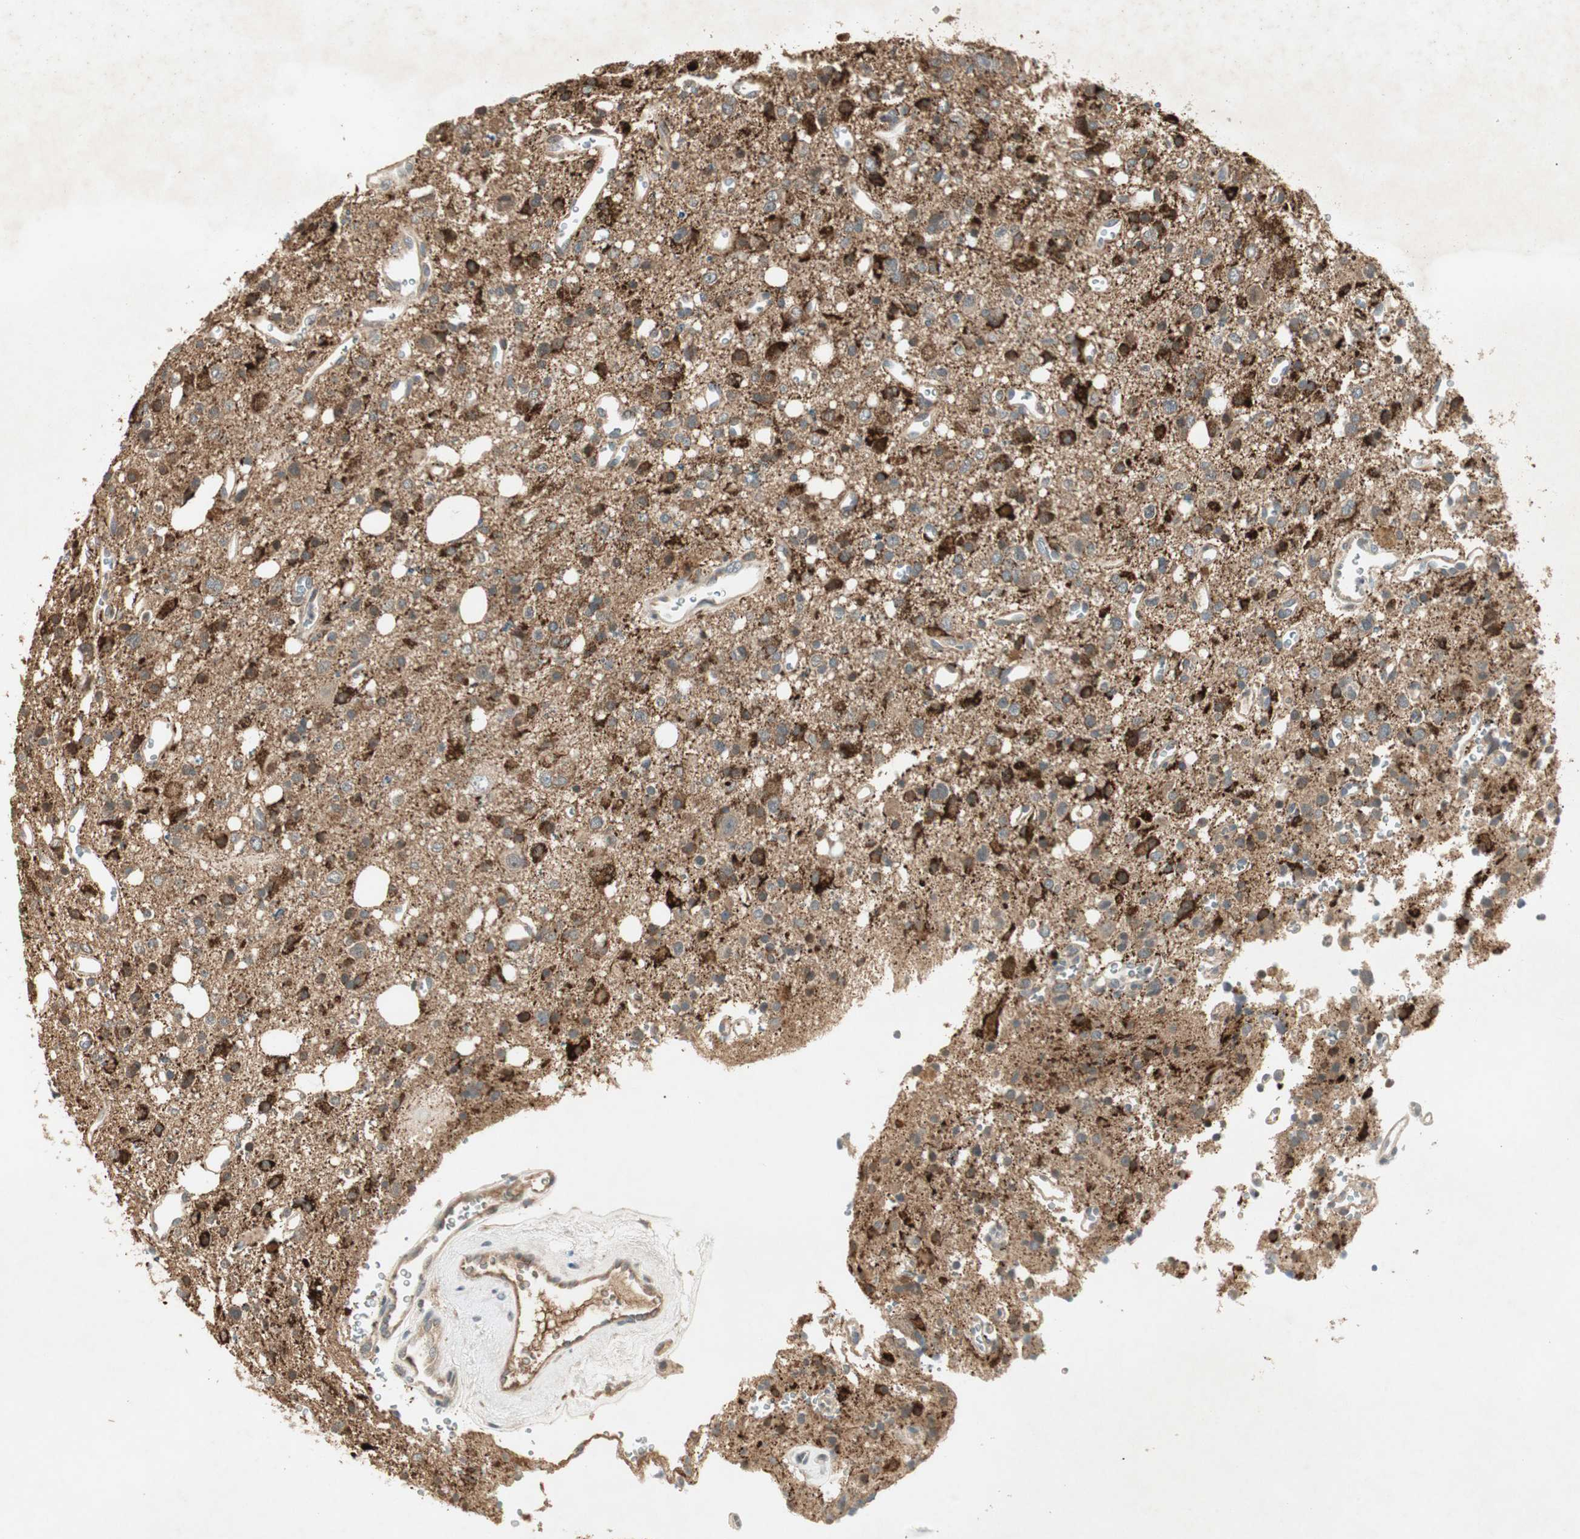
{"staining": {"intensity": "strong", "quantity": ">75%", "location": "cytoplasmic/membranous"}, "tissue": "glioma", "cell_type": "Tumor cells", "image_type": "cancer", "snomed": [{"axis": "morphology", "description": "Glioma, malignant, High grade"}, {"axis": "topography", "description": "Brain"}], "caption": "A histopathology image showing strong cytoplasmic/membranous positivity in about >75% of tumor cells in malignant glioma (high-grade), as visualized by brown immunohistochemical staining.", "gene": "USP2", "patient": {"sex": "male", "age": 47}}